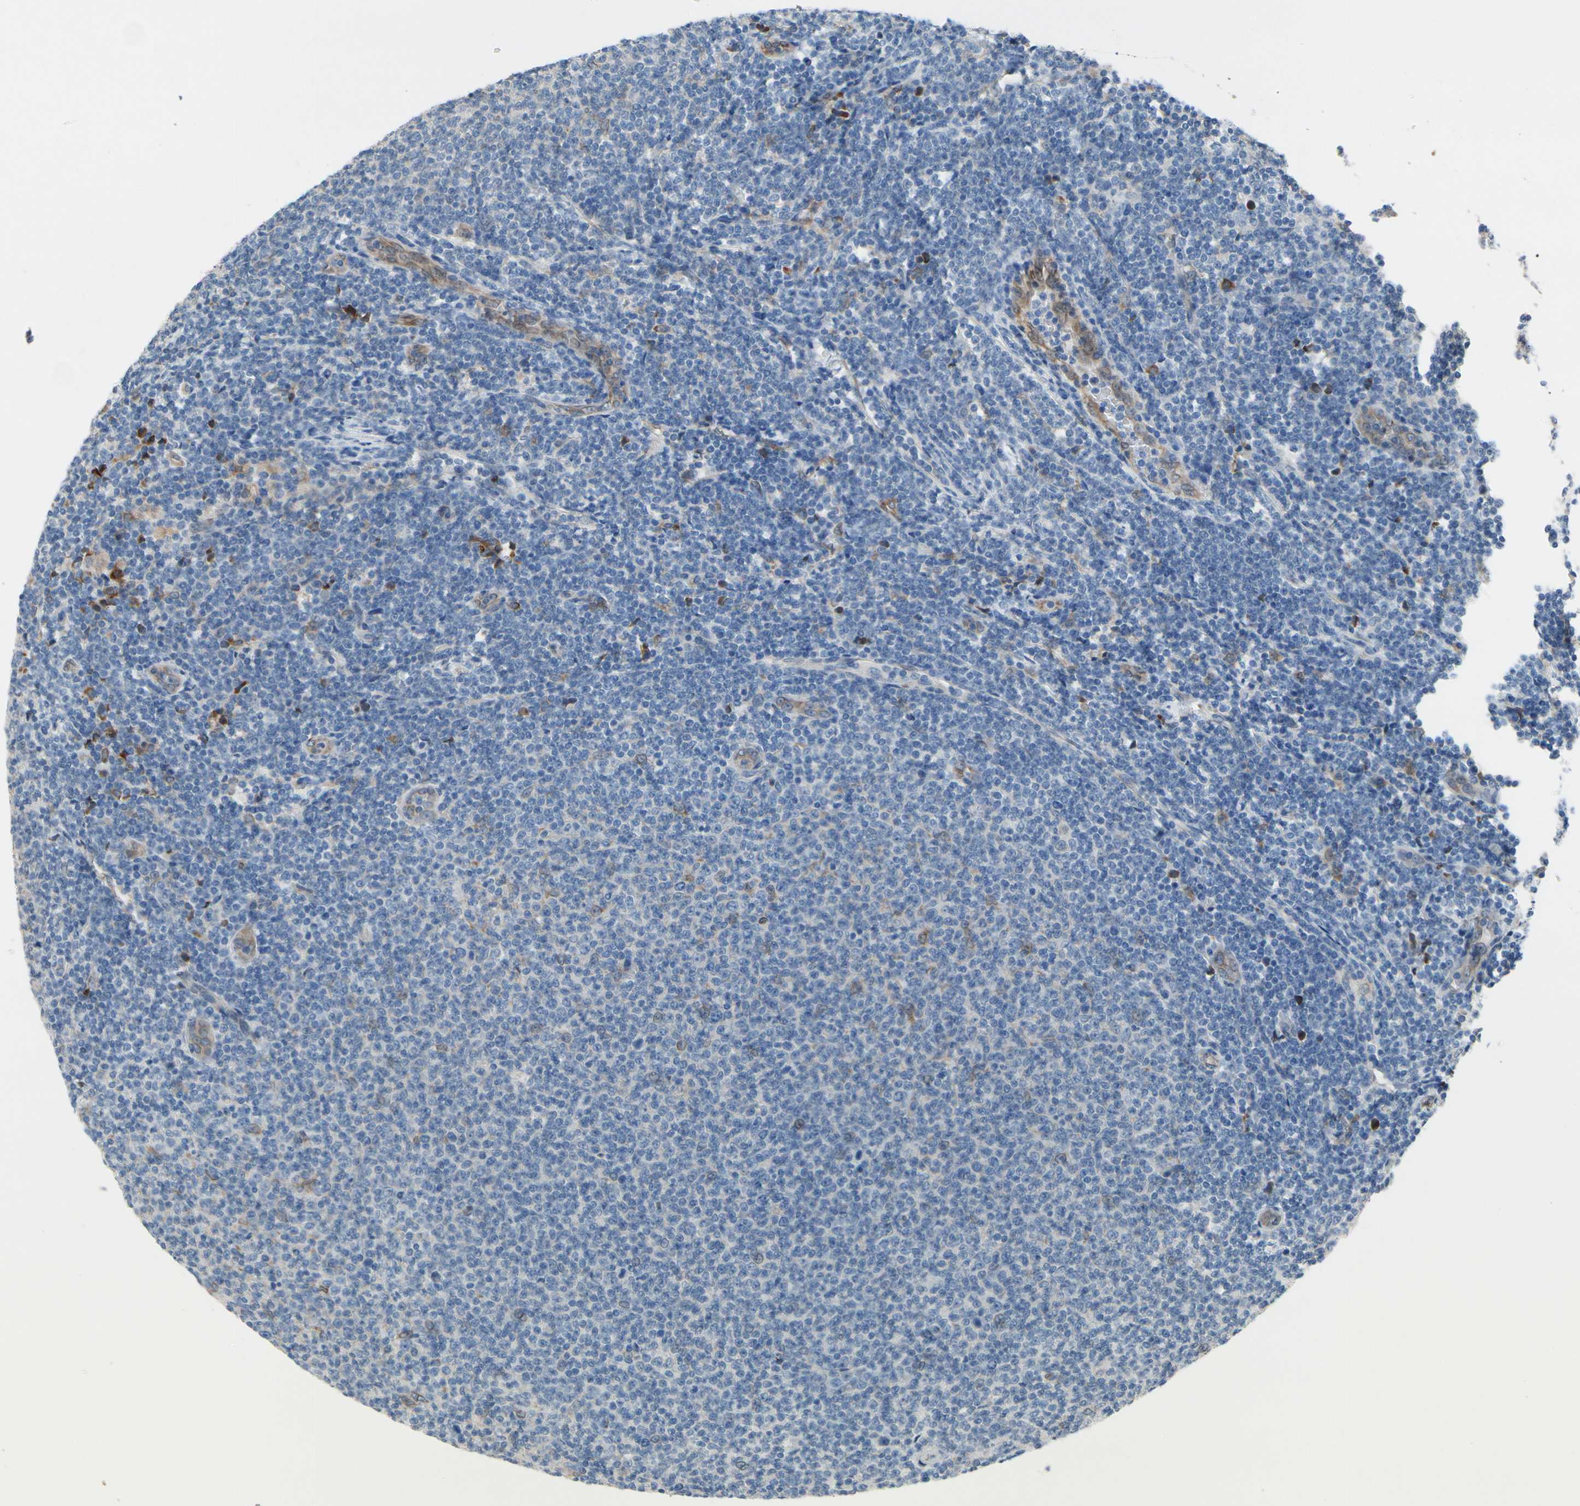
{"staining": {"intensity": "weak", "quantity": "<25%", "location": "cytoplasmic/membranous"}, "tissue": "lymphoma", "cell_type": "Tumor cells", "image_type": "cancer", "snomed": [{"axis": "morphology", "description": "Malignant lymphoma, non-Hodgkin's type, Low grade"}, {"axis": "topography", "description": "Lymph node"}], "caption": "The immunohistochemistry (IHC) micrograph has no significant positivity in tumor cells of lymphoma tissue. Nuclei are stained in blue.", "gene": "PRXL2A", "patient": {"sex": "male", "age": 66}}